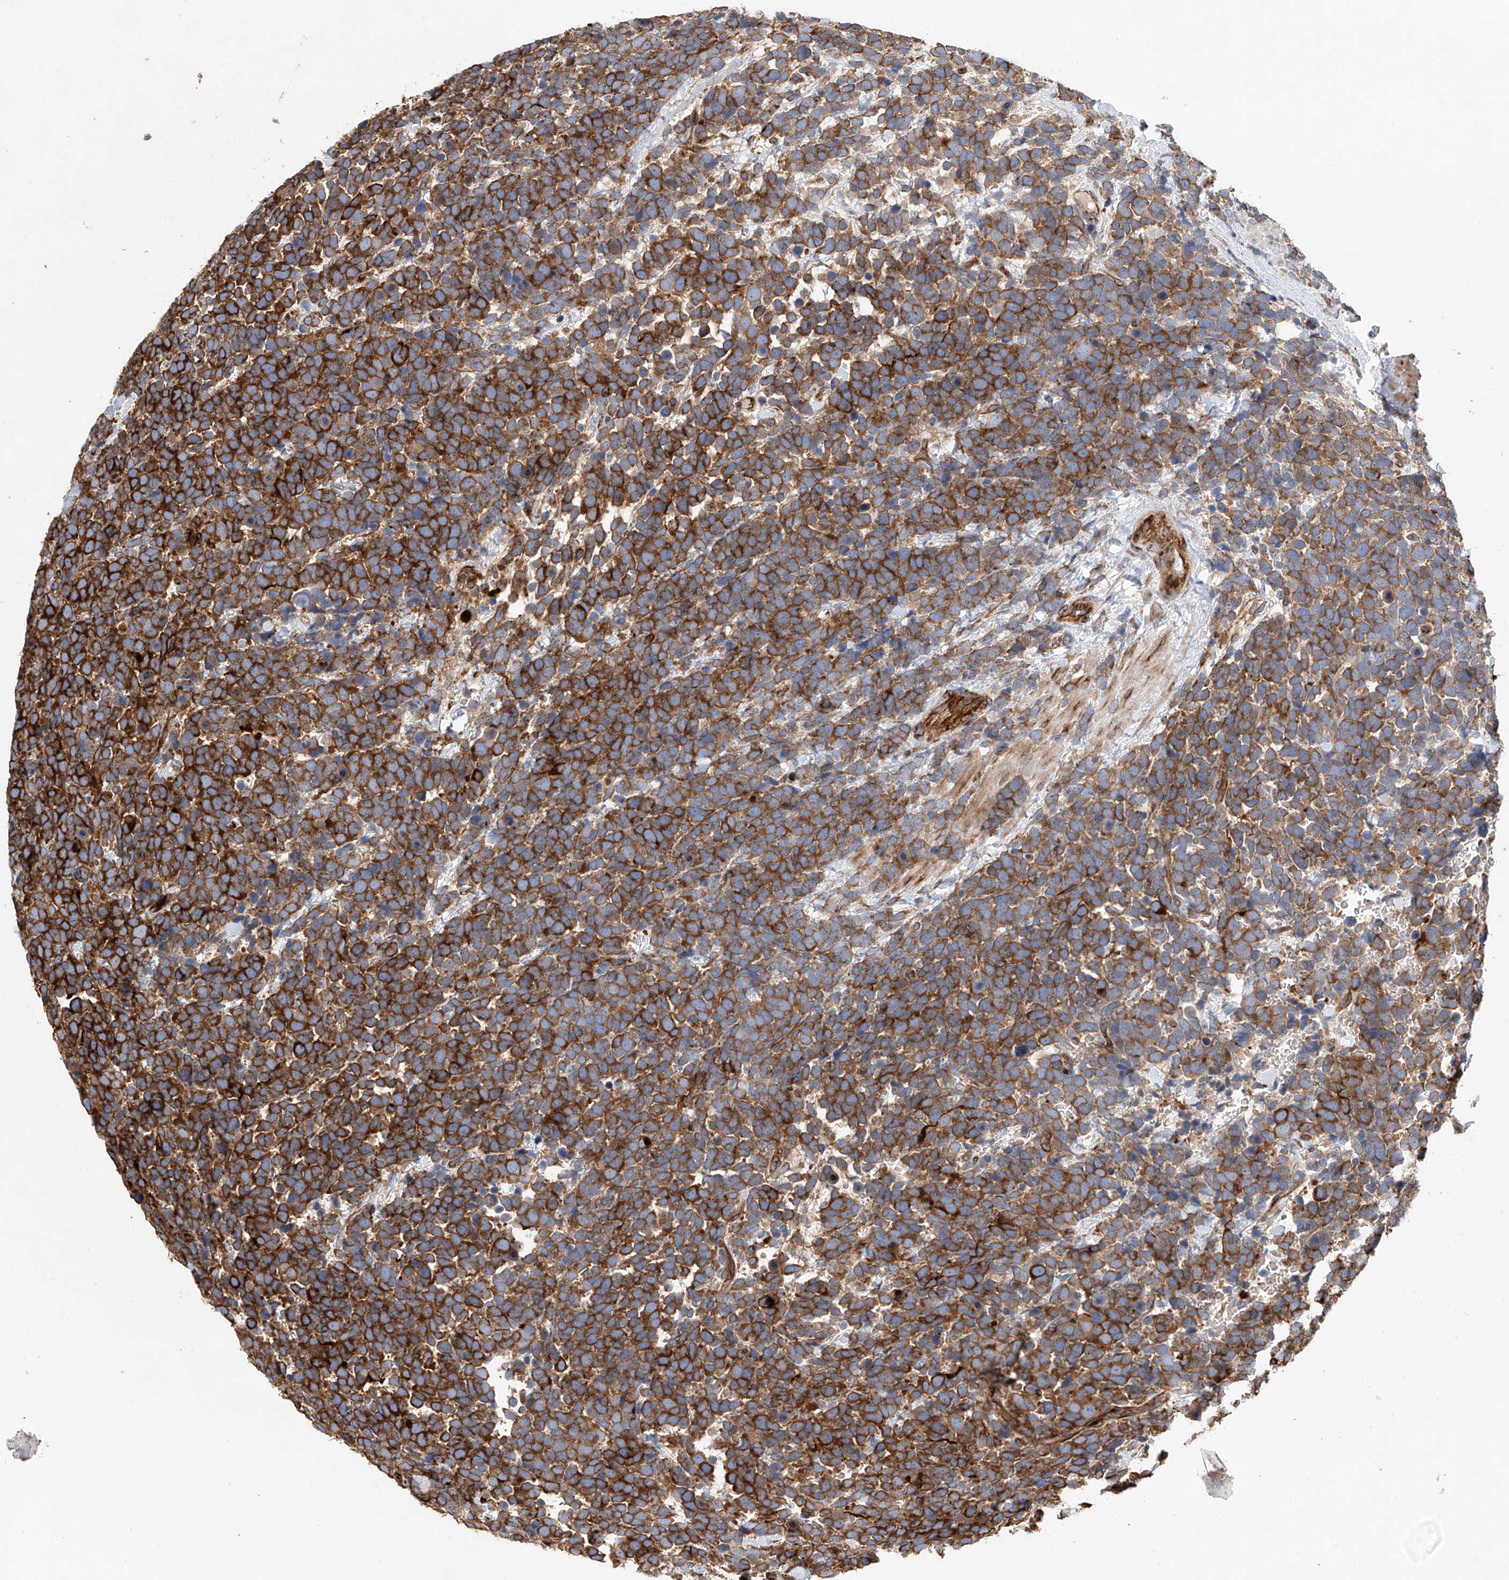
{"staining": {"intensity": "strong", "quantity": ">75%", "location": "cytoplasmic/membranous"}, "tissue": "urothelial cancer", "cell_type": "Tumor cells", "image_type": "cancer", "snomed": [{"axis": "morphology", "description": "Urothelial carcinoma, High grade"}, {"axis": "topography", "description": "Urinary bladder"}], "caption": "Tumor cells demonstrate strong cytoplasmic/membranous positivity in about >75% of cells in urothelial carcinoma (high-grade). The protein of interest is stained brown, and the nuclei are stained in blue (DAB (3,3'-diaminobenzidine) IHC with brightfield microscopy, high magnification).", "gene": "HGSNAT", "patient": {"sex": "female", "age": 82}}